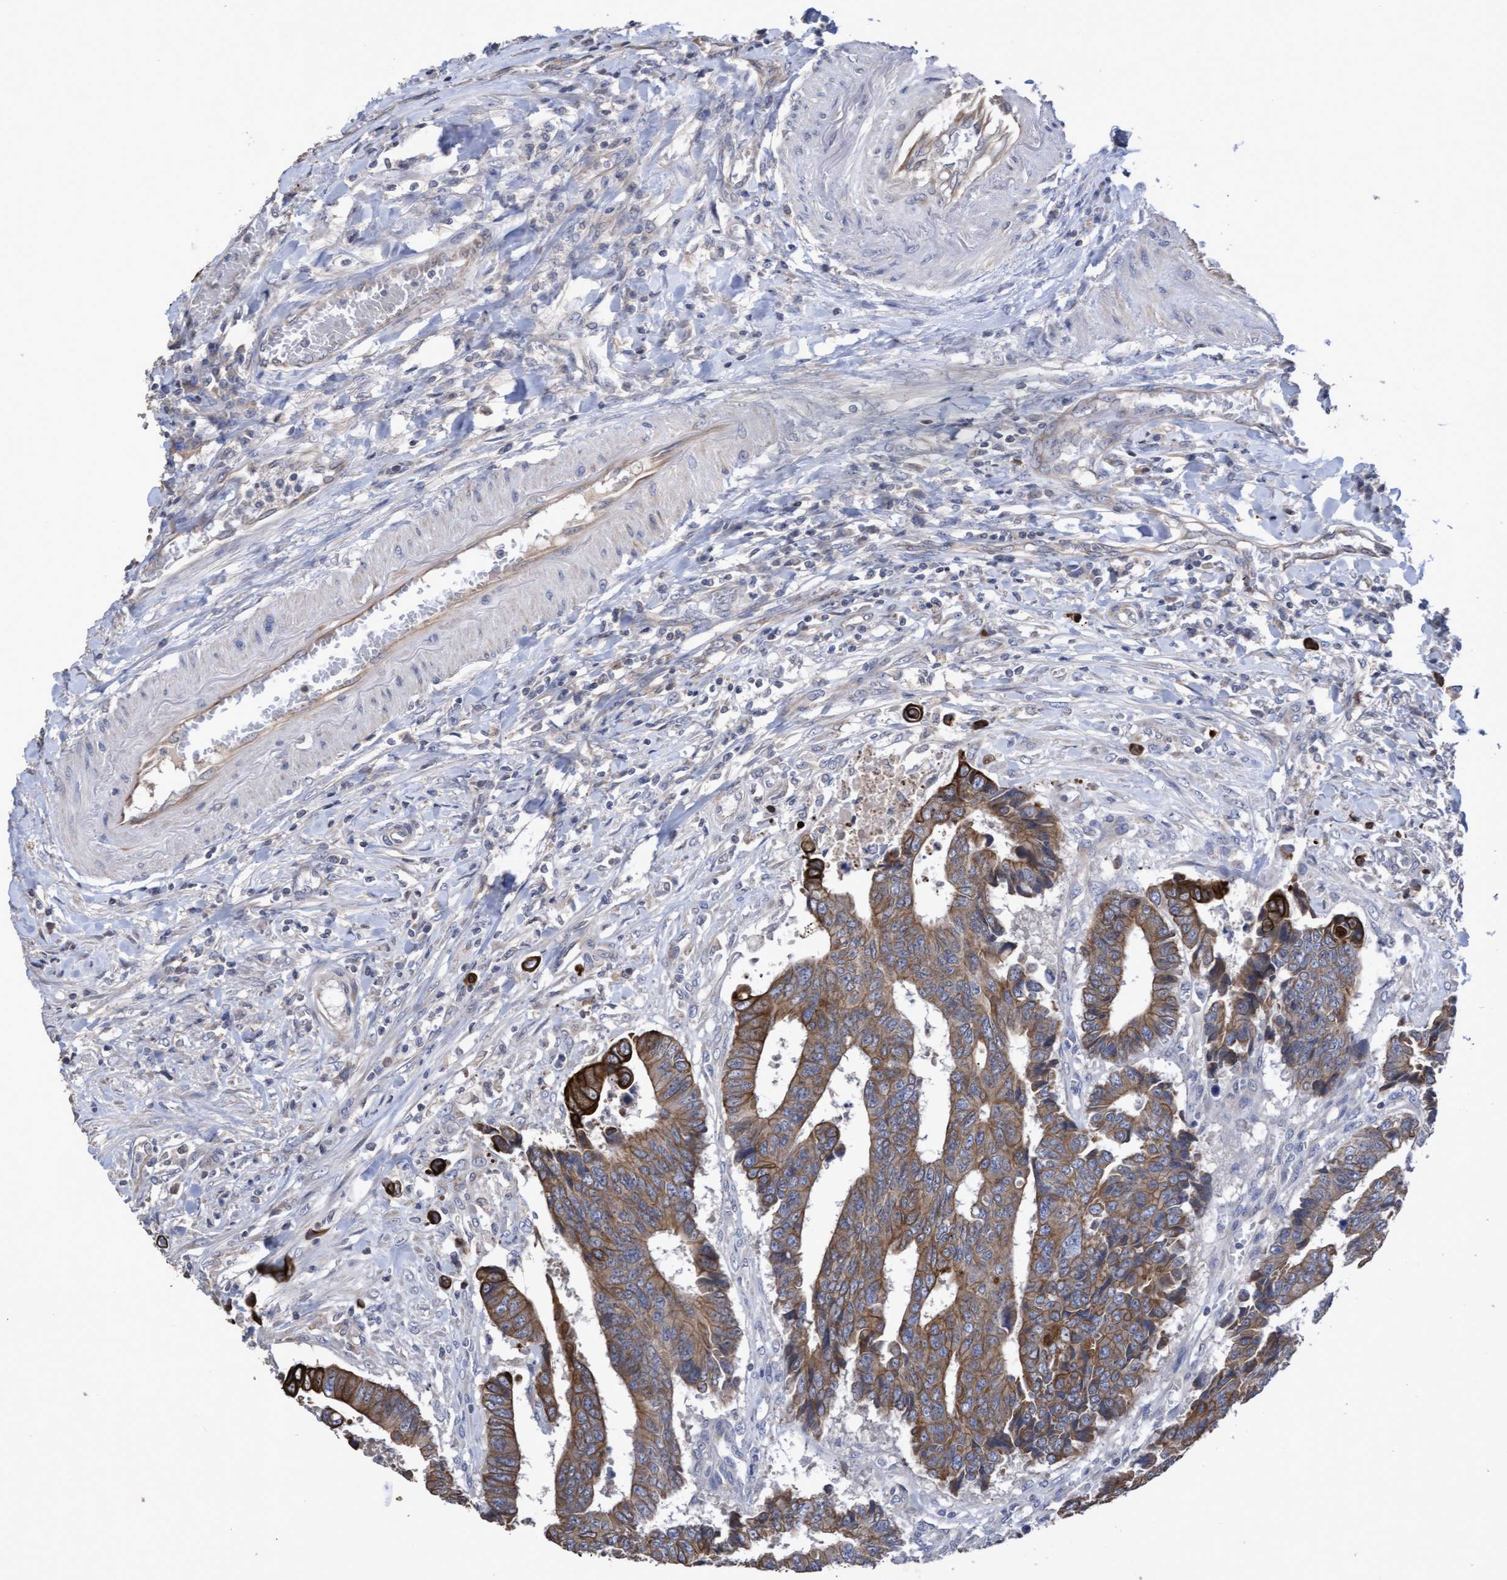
{"staining": {"intensity": "moderate", "quantity": ">75%", "location": "cytoplasmic/membranous"}, "tissue": "colorectal cancer", "cell_type": "Tumor cells", "image_type": "cancer", "snomed": [{"axis": "morphology", "description": "Adenocarcinoma, NOS"}, {"axis": "topography", "description": "Rectum"}], "caption": "Immunohistochemical staining of human adenocarcinoma (colorectal) displays medium levels of moderate cytoplasmic/membranous expression in about >75% of tumor cells.", "gene": "KRT24", "patient": {"sex": "male", "age": 84}}